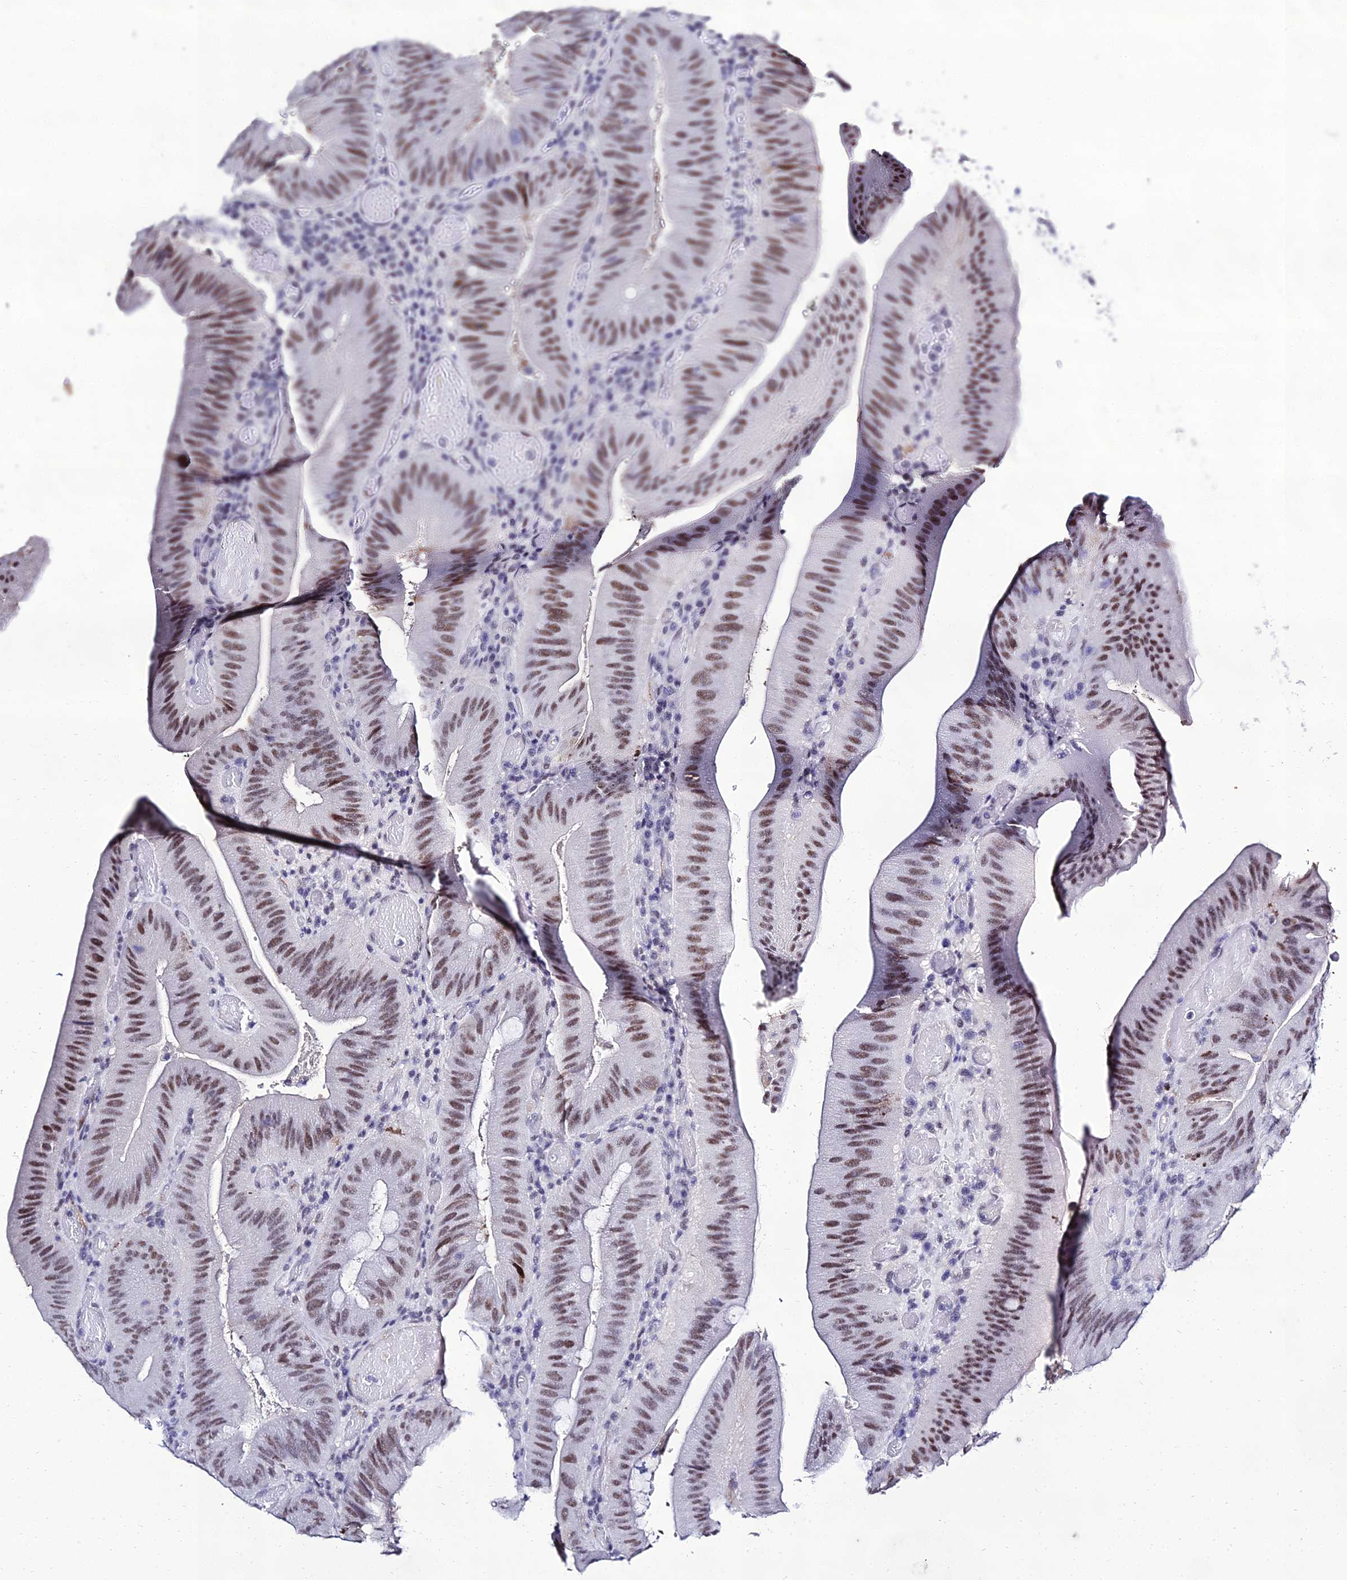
{"staining": {"intensity": "moderate", "quantity": ">75%", "location": "nuclear"}, "tissue": "colorectal cancer", "cell_type": "Tumor cells", "image_type": "cancer", "snomed": [{"axis": "morphology", "description": "Adenocarcinoma, NOS"}, {"axis": "topography", "description": "Colon"}], "caption": "A brown stain shows moderate nuclear positivity of a protein in colorectal cancer (adenocarcinoma) tumor cells.", "gene": "PPP4R2", "patient": {"sex": "female", "age": 43}}